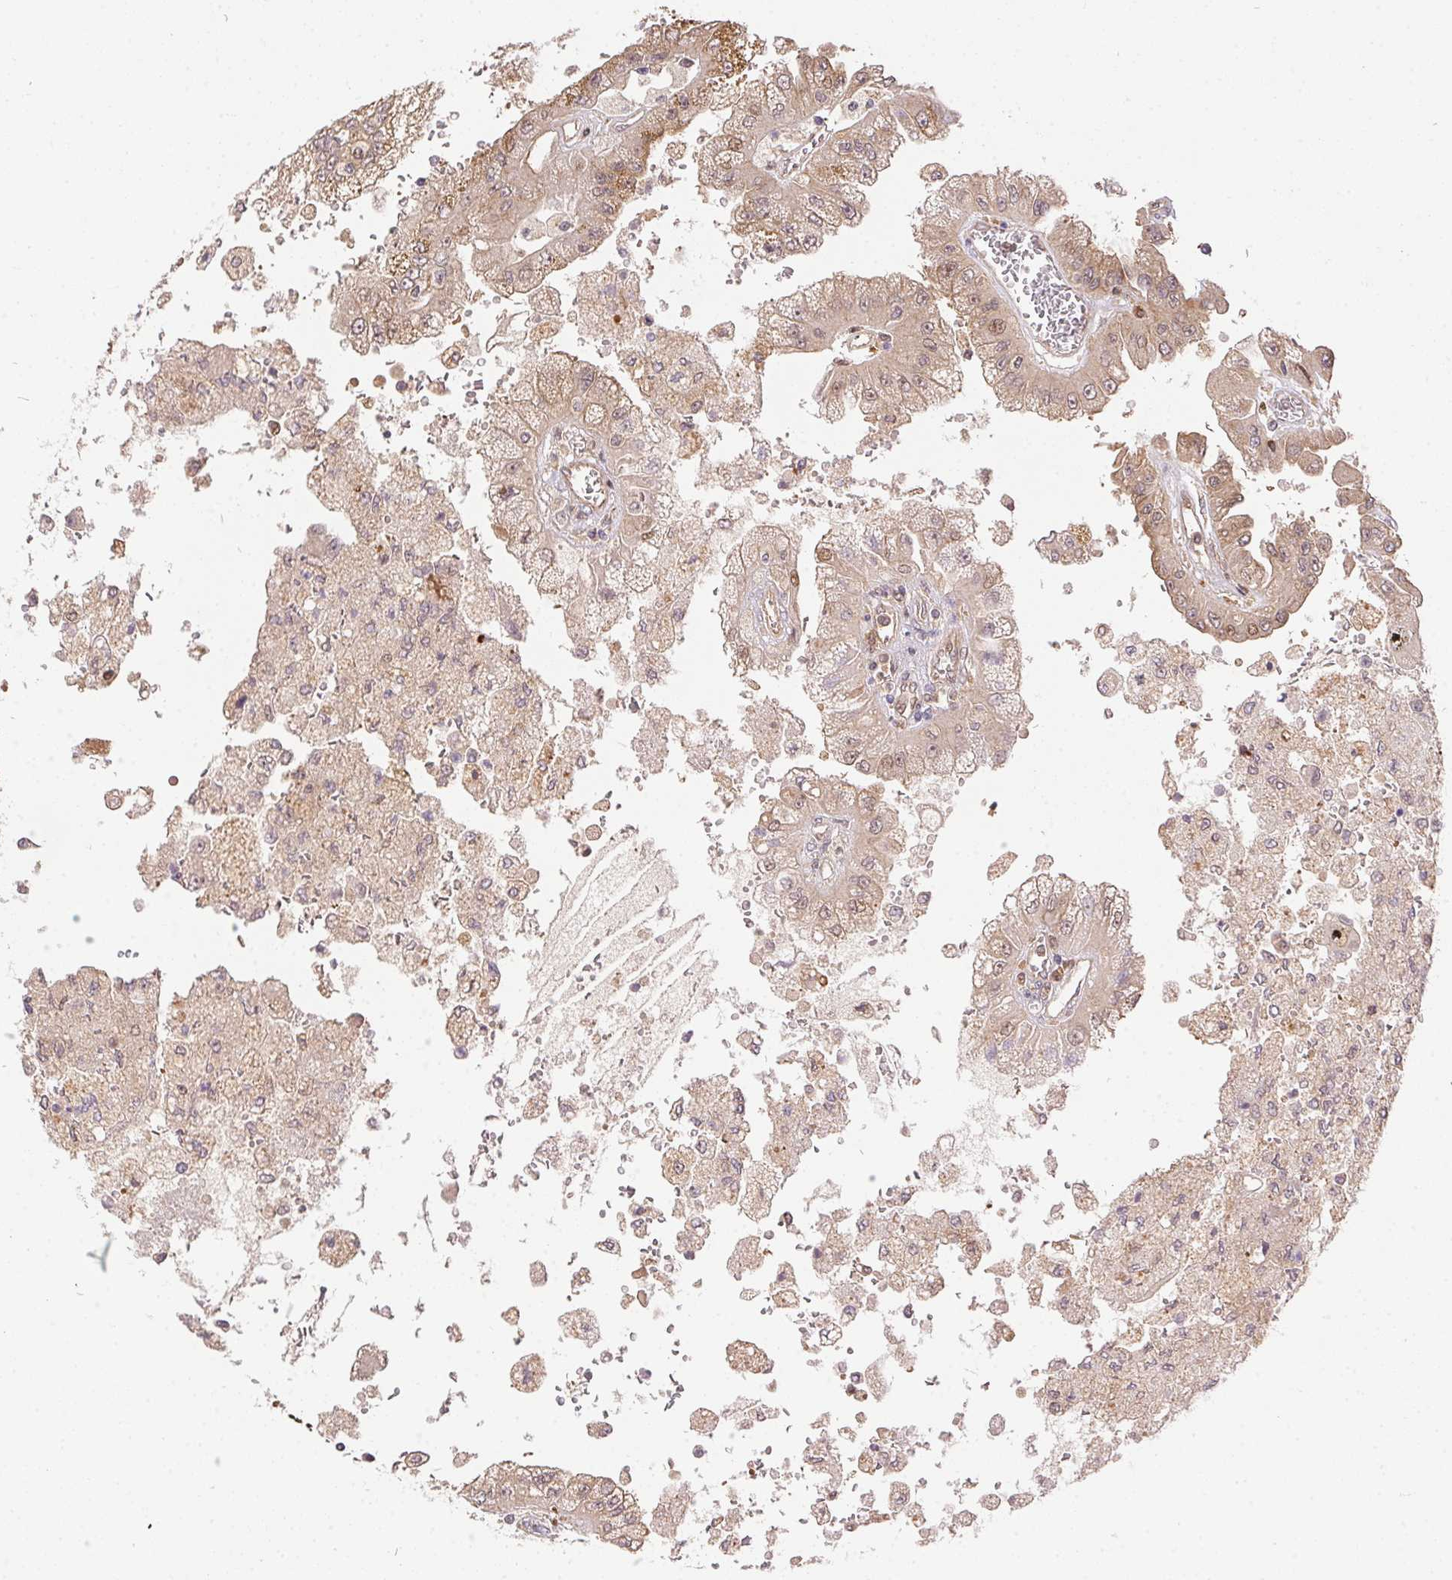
{"staining": {"intensity": "weak", "quantity": ">75%", "location": "cytoplasmic/membranous,nuclear"}, "tissue": "renal cancer", "cell_type": "Tumor cells", "image_type": "cancer", "snomed": [{"axis": "morphology", "description": "Adenocarcinoma, NOS"}, {"axis": "topography", "description": "Kidney"}], "caption": "Protein staining reveals weak cytoplasmic/membranous and nuclear expression in approximately >75% of tumor cells in renal cancer (adenocarcinoma). The staining was performed using DAB (3,3'-diaminobenzidine) to visualize the protein expression in brown, while the nuclei were stained in blue with hematoxylin (Magnification: 20x).", "gene": "NUDT16", "patient": {"sex": "male", "age": 58}}